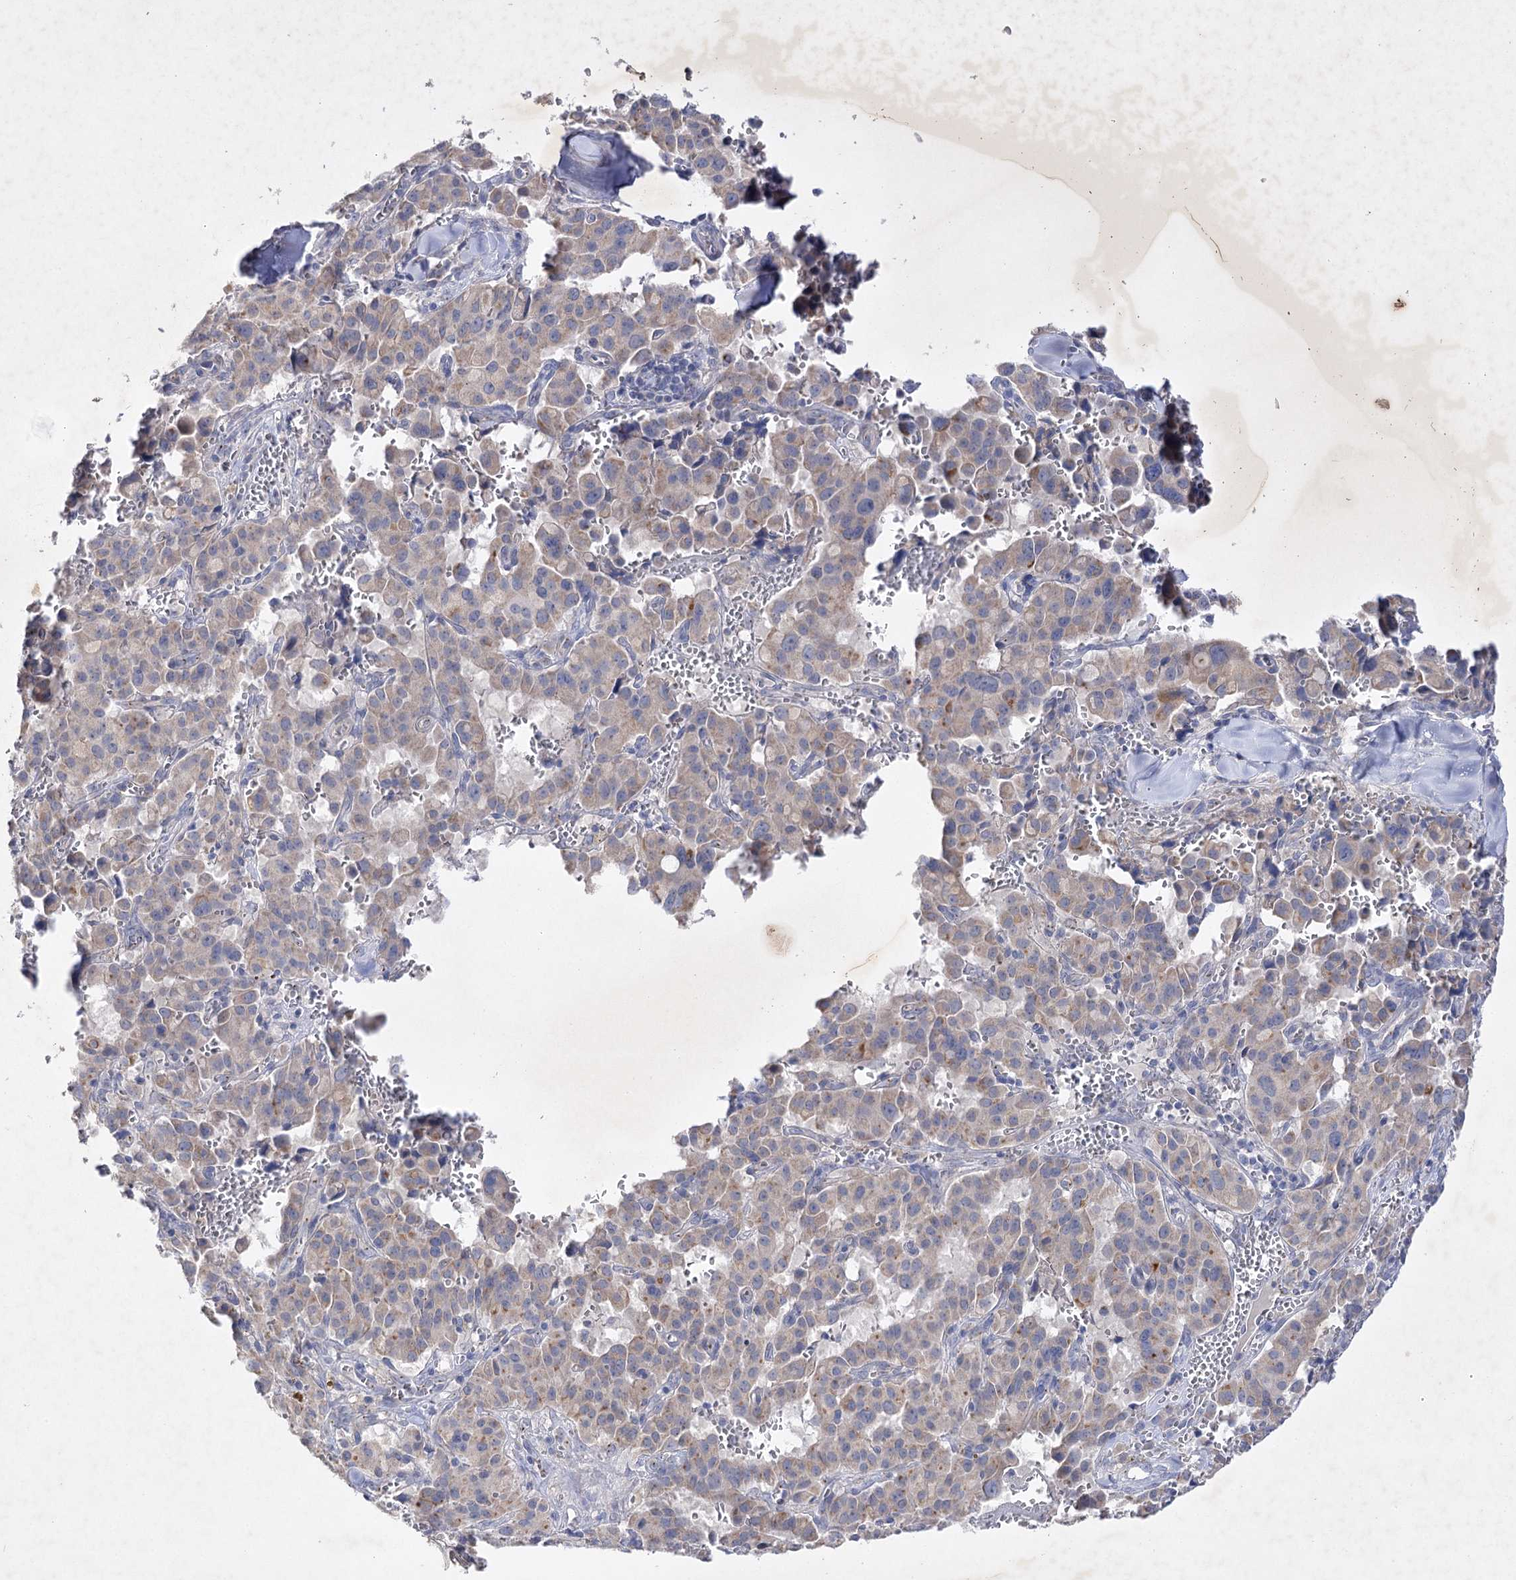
{"staining": {"intensity": "weak", "quantity": "25%-75%", "location": "cytoplasmic/membranous"}, "tissue": "pancreatic cancer", "cell_type": "Tumor cells", "image_type": "cancer", "snomed": [{"axis": "morphology", "description": "Adenocarcinoma, NOS"}, {"axis": "topography", "description": "Pancreas"}], "caption": "Pancreatic cancer tissue displays weak cytoplasmic/membranous expression in about 25%-75% of tumor cells, visualized by immunohistochemistry. Using DAB (3,3'-diaminobenzidine) (brown) and hematoxylin (blue) stains, captured at high magnification using brightfield microscopy.", "gene": "COX15", "patient": {"sex": "male", "age": 65}}